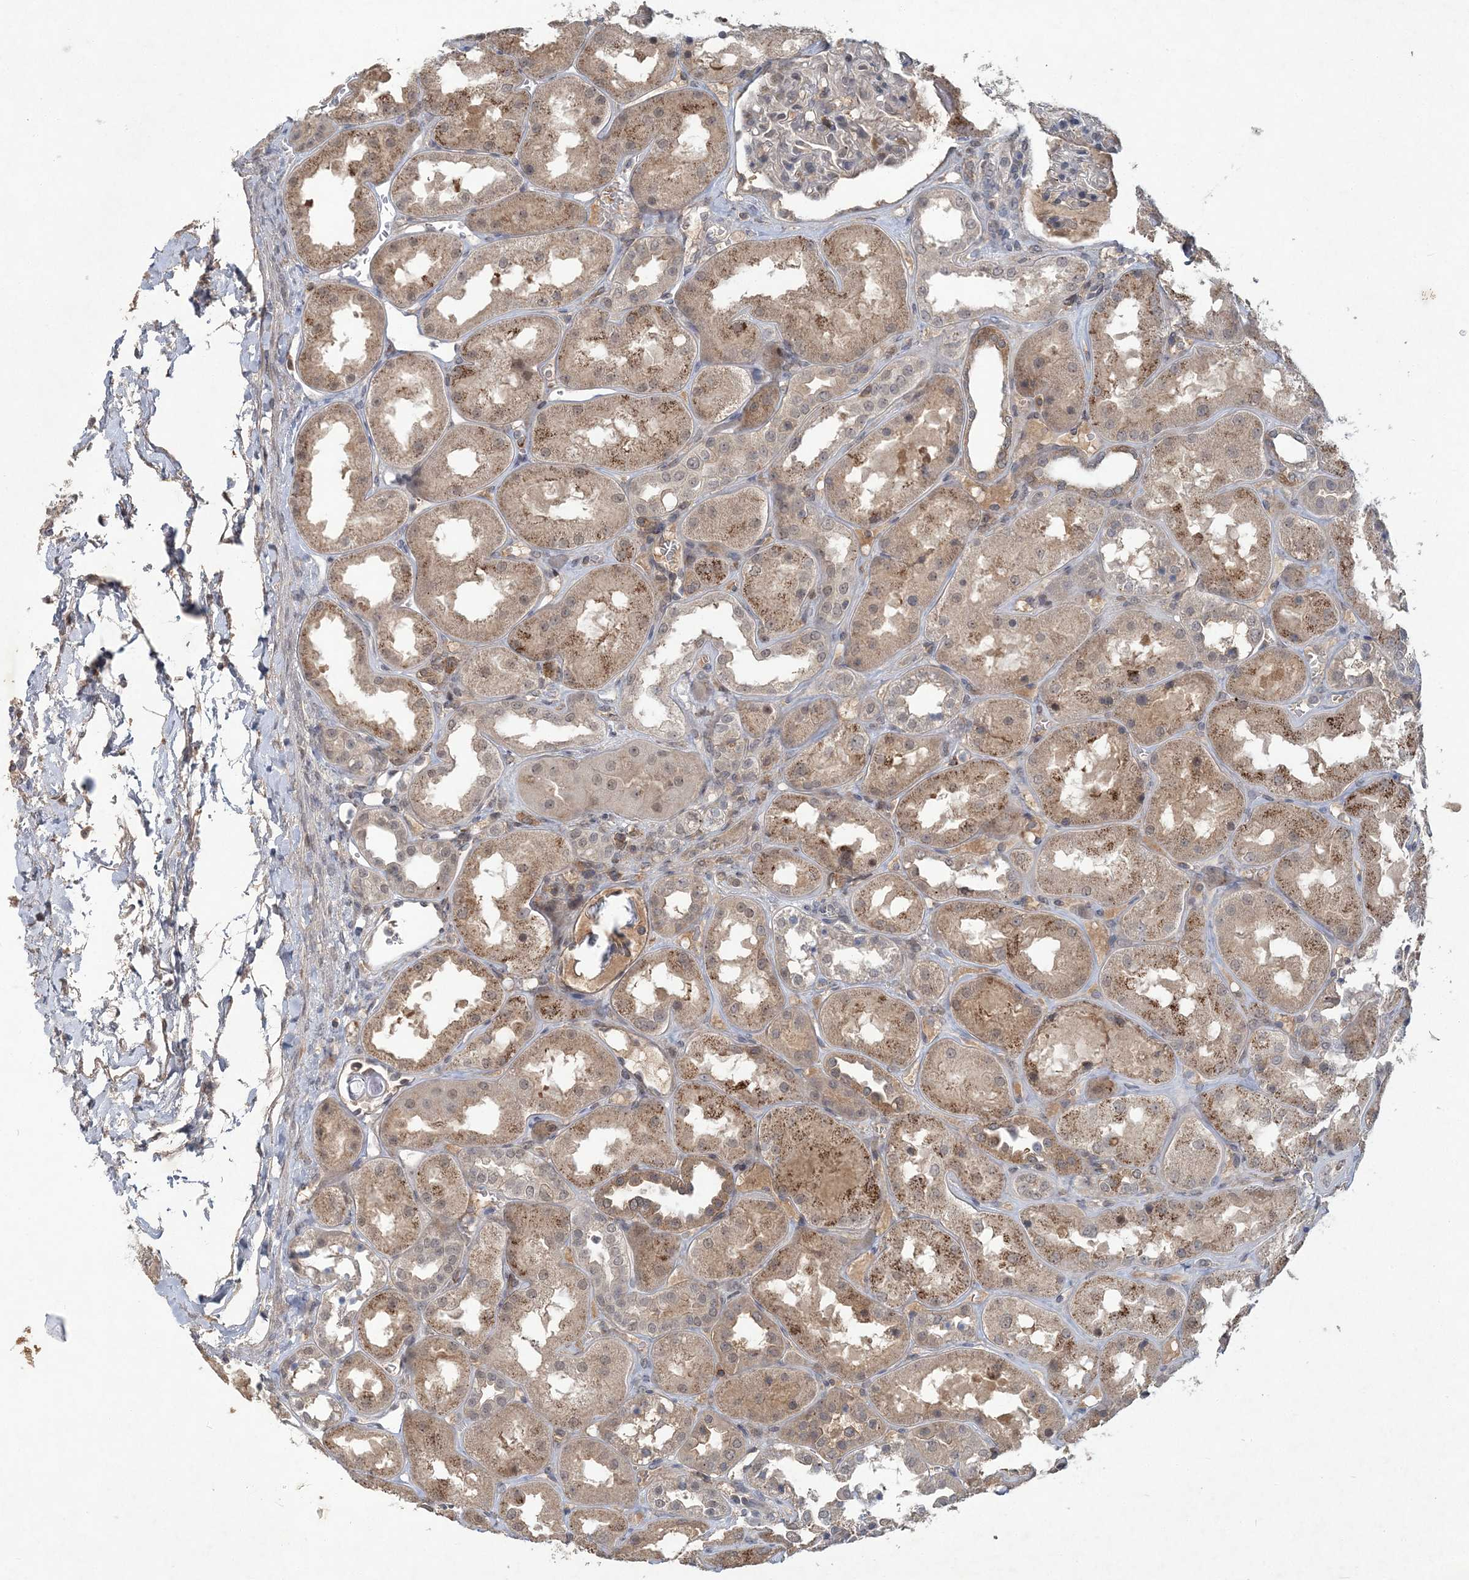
{"staining": {"intensity": "negative", "quantity": "none", "location": "none"}, "tissue": "kidney", "cell_type": "Cells in glomeruli", "image_type": "normal", "snomed": [{"axis": "morphology", "description": "Normal tissue, NOS"}, {"axis": "topography", "description": "Kidney"}], "caption": "Cells in glomeruli are negative for brown protein staining in normal kidney. (Brightfield microscopy of DAB (3,3'-diaminobenzidine) immunohistochemistry (IHC) at high magnification).", "gene": "RNF25", "patient": {"sex": "male", "age": 70}}